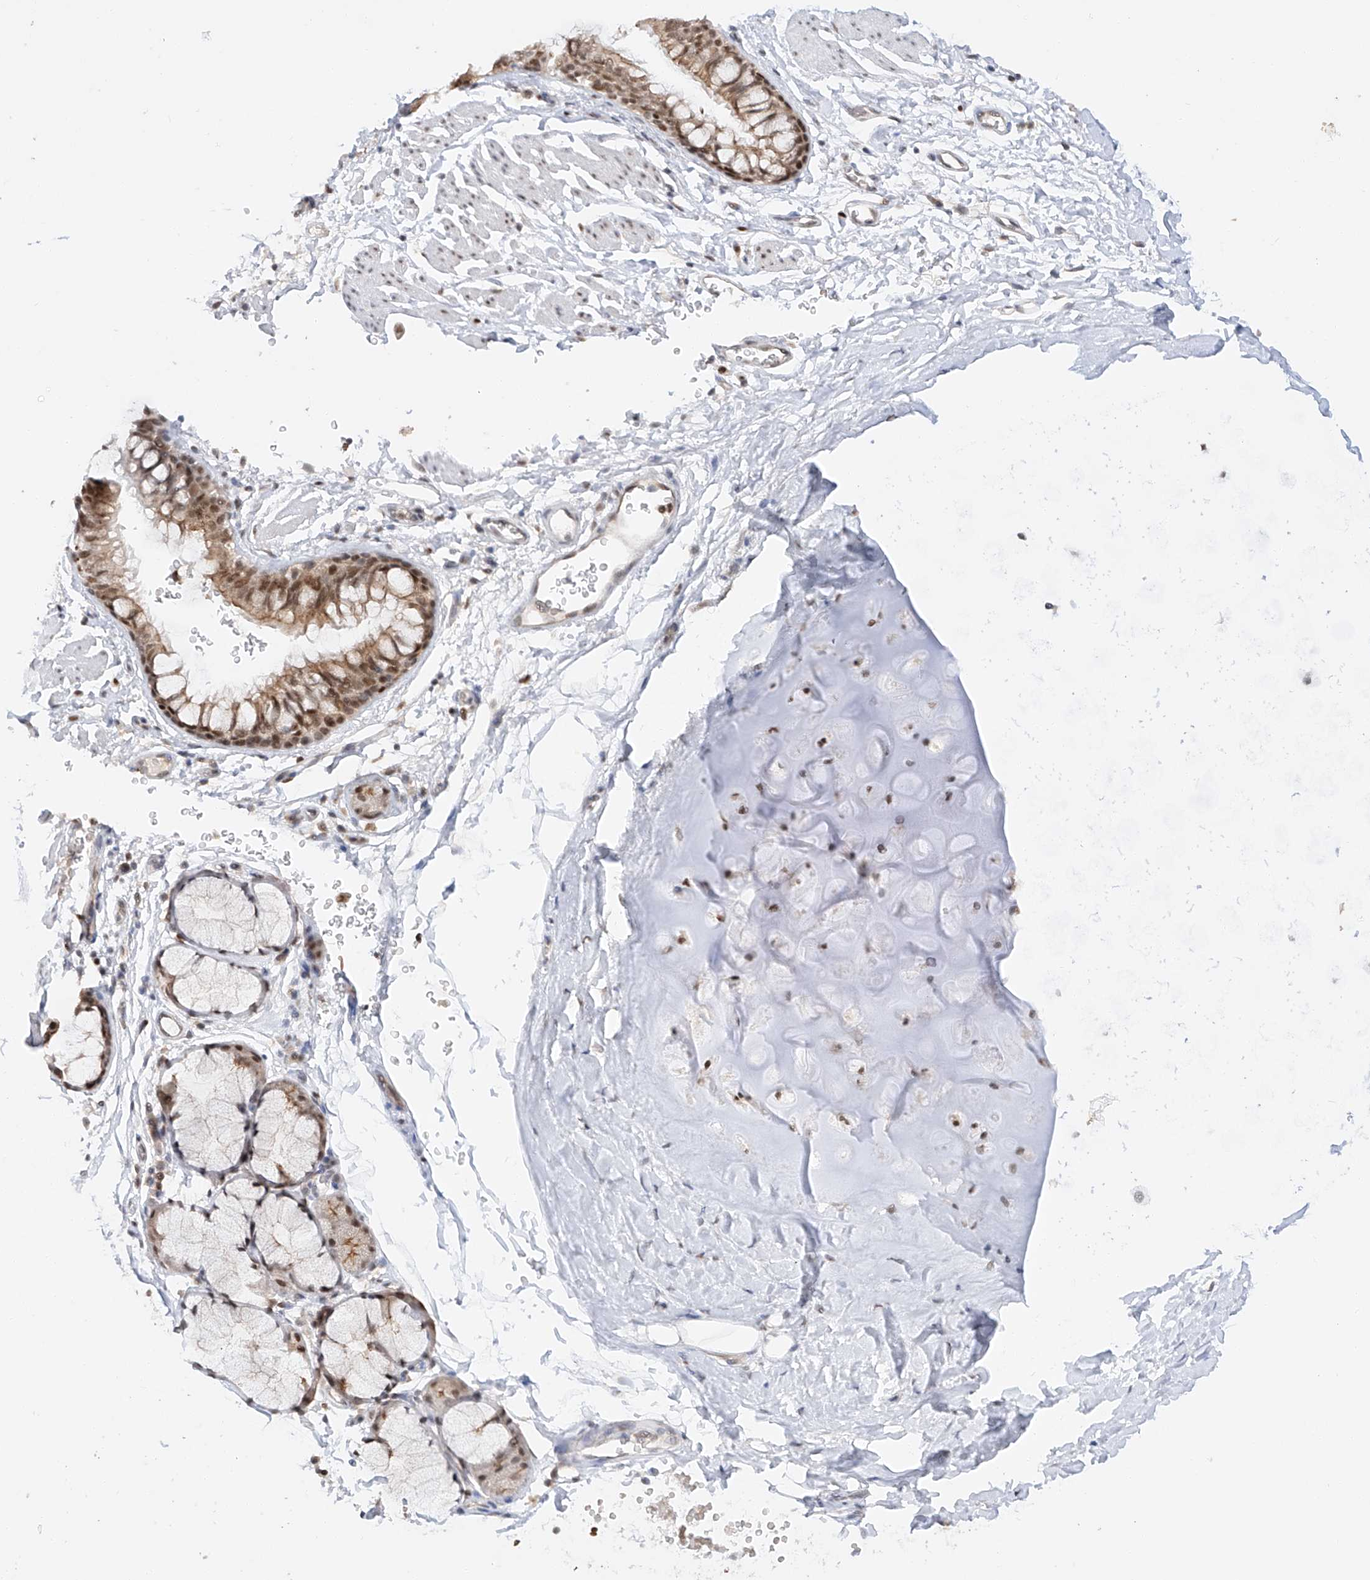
{"staining": {"intensity": "strong", "quantity": ">75%", "location": "cytoplasmic/membranous,nuclear"}, "tissue": "bronchus", "cell_type": "Respiratory epithelial cells", "image_type": "normal", "snomed": [{"axis": "morphology", "description": "Normal tissue, NOS"}, {"axis": "topography", "description": "Cartilage tissue"}, {"axis": "topography", "description": "Bronchus"}], "caption": "A micrograph of human bronchus stained for a protein shows strong cytoplasmic/membranous,nuclear brown staining in respiratory epithelial cells.", "gene": "POGK", "patient": {"sex": "female", "age": 36}}